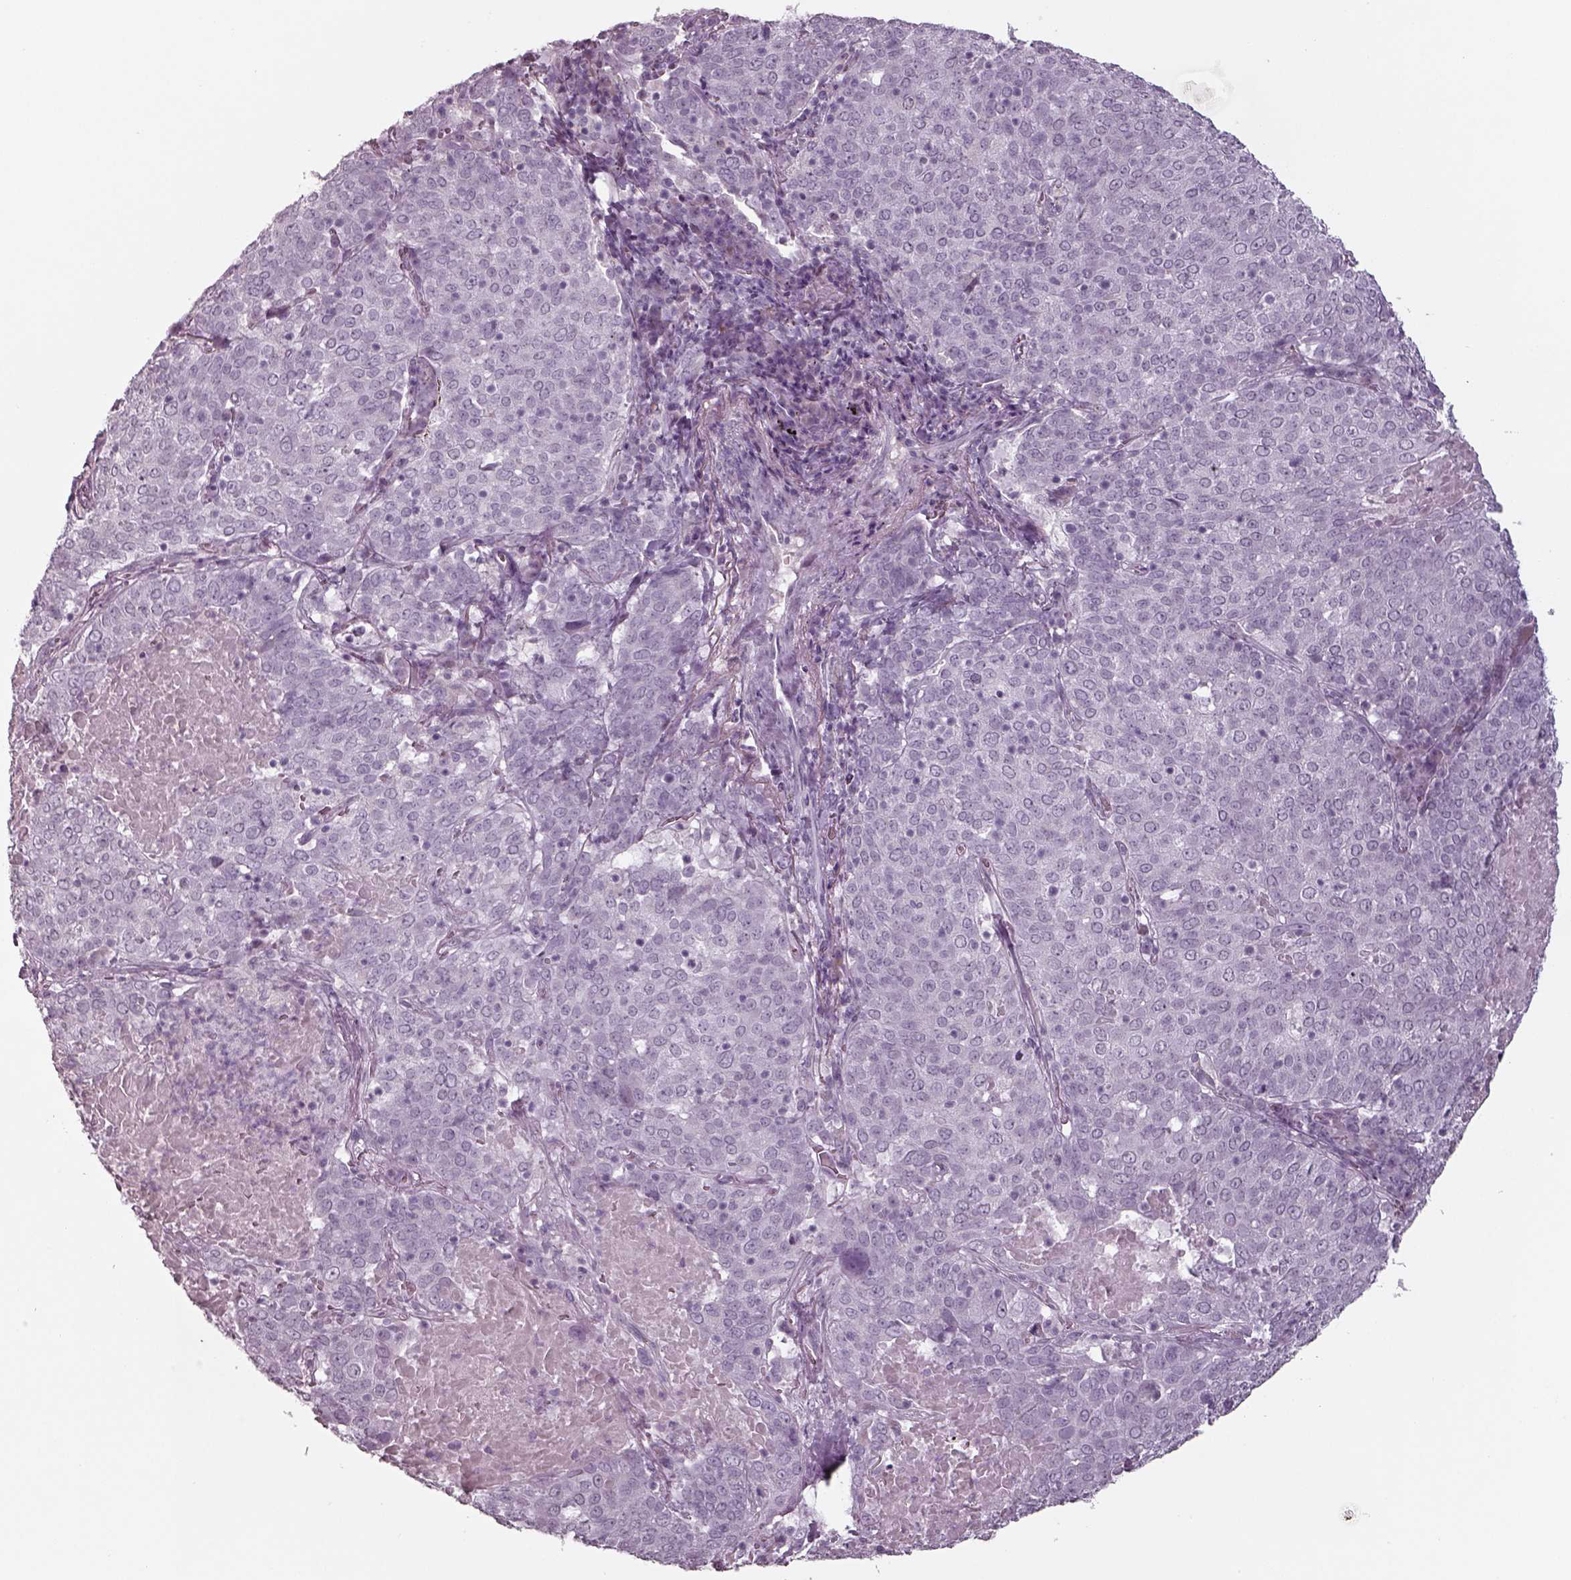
{"staining": {"intensity": "negative", "quantity": "none", "location": "none"}, "tissue": "lung cancer", "cell_type": "Tumor cells", "image_type": "cancer", "snomed": [{"axis": "morphology", "description": "Squamous cell carcinoma, NOS"}, {"axis": "topography", "description": "Lung"}], "caption": "Lung cancer stained for a protein using immunohistochemistry demonstrates no staining tumor cells.", "gene": "SEPTIN14", "patient": {"sex": "male", "age": 82}}